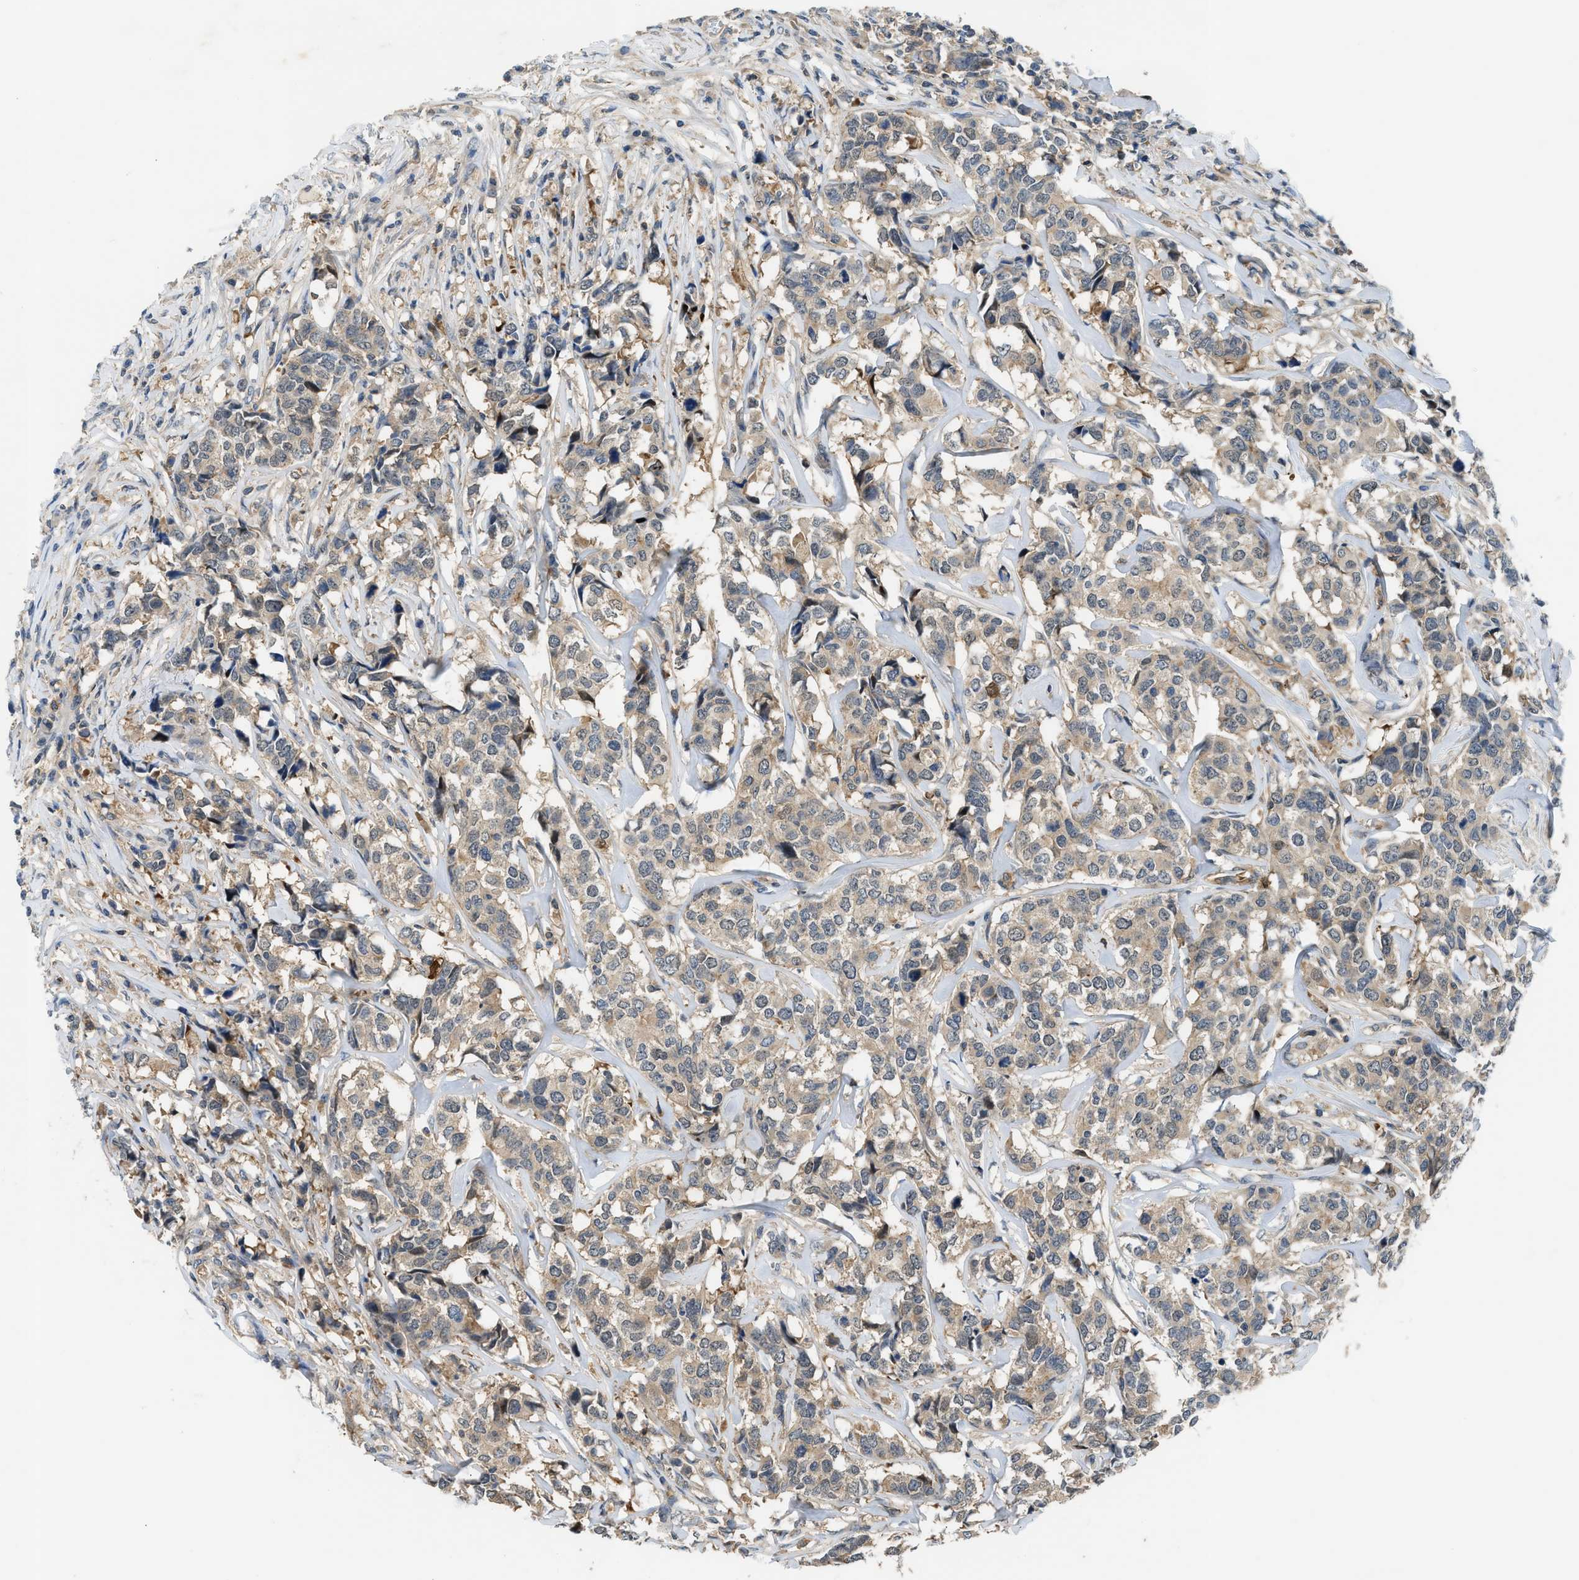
{"staining": {"intensity": "weak", "quantity": ">75%", "location": "cytoplasmic/membranous"}, "tissue": "breast cancer", "cell_type": "Tumor cells", "image_type": "cancer", "snomed": [{"axis": "morphology", "description": "Lobular carcinoma"}, {"axis": "topography", "description": "Breast"}], "caption": "Protein expression by immunohistochemistry (IHC) displays weak cytoplasmic/membranous expression in approximately >75% of tumor cells in breast cancer (lobular carcinoma).", "gene": "CBLB", "patient": {"sex": "female", "age": 59}}